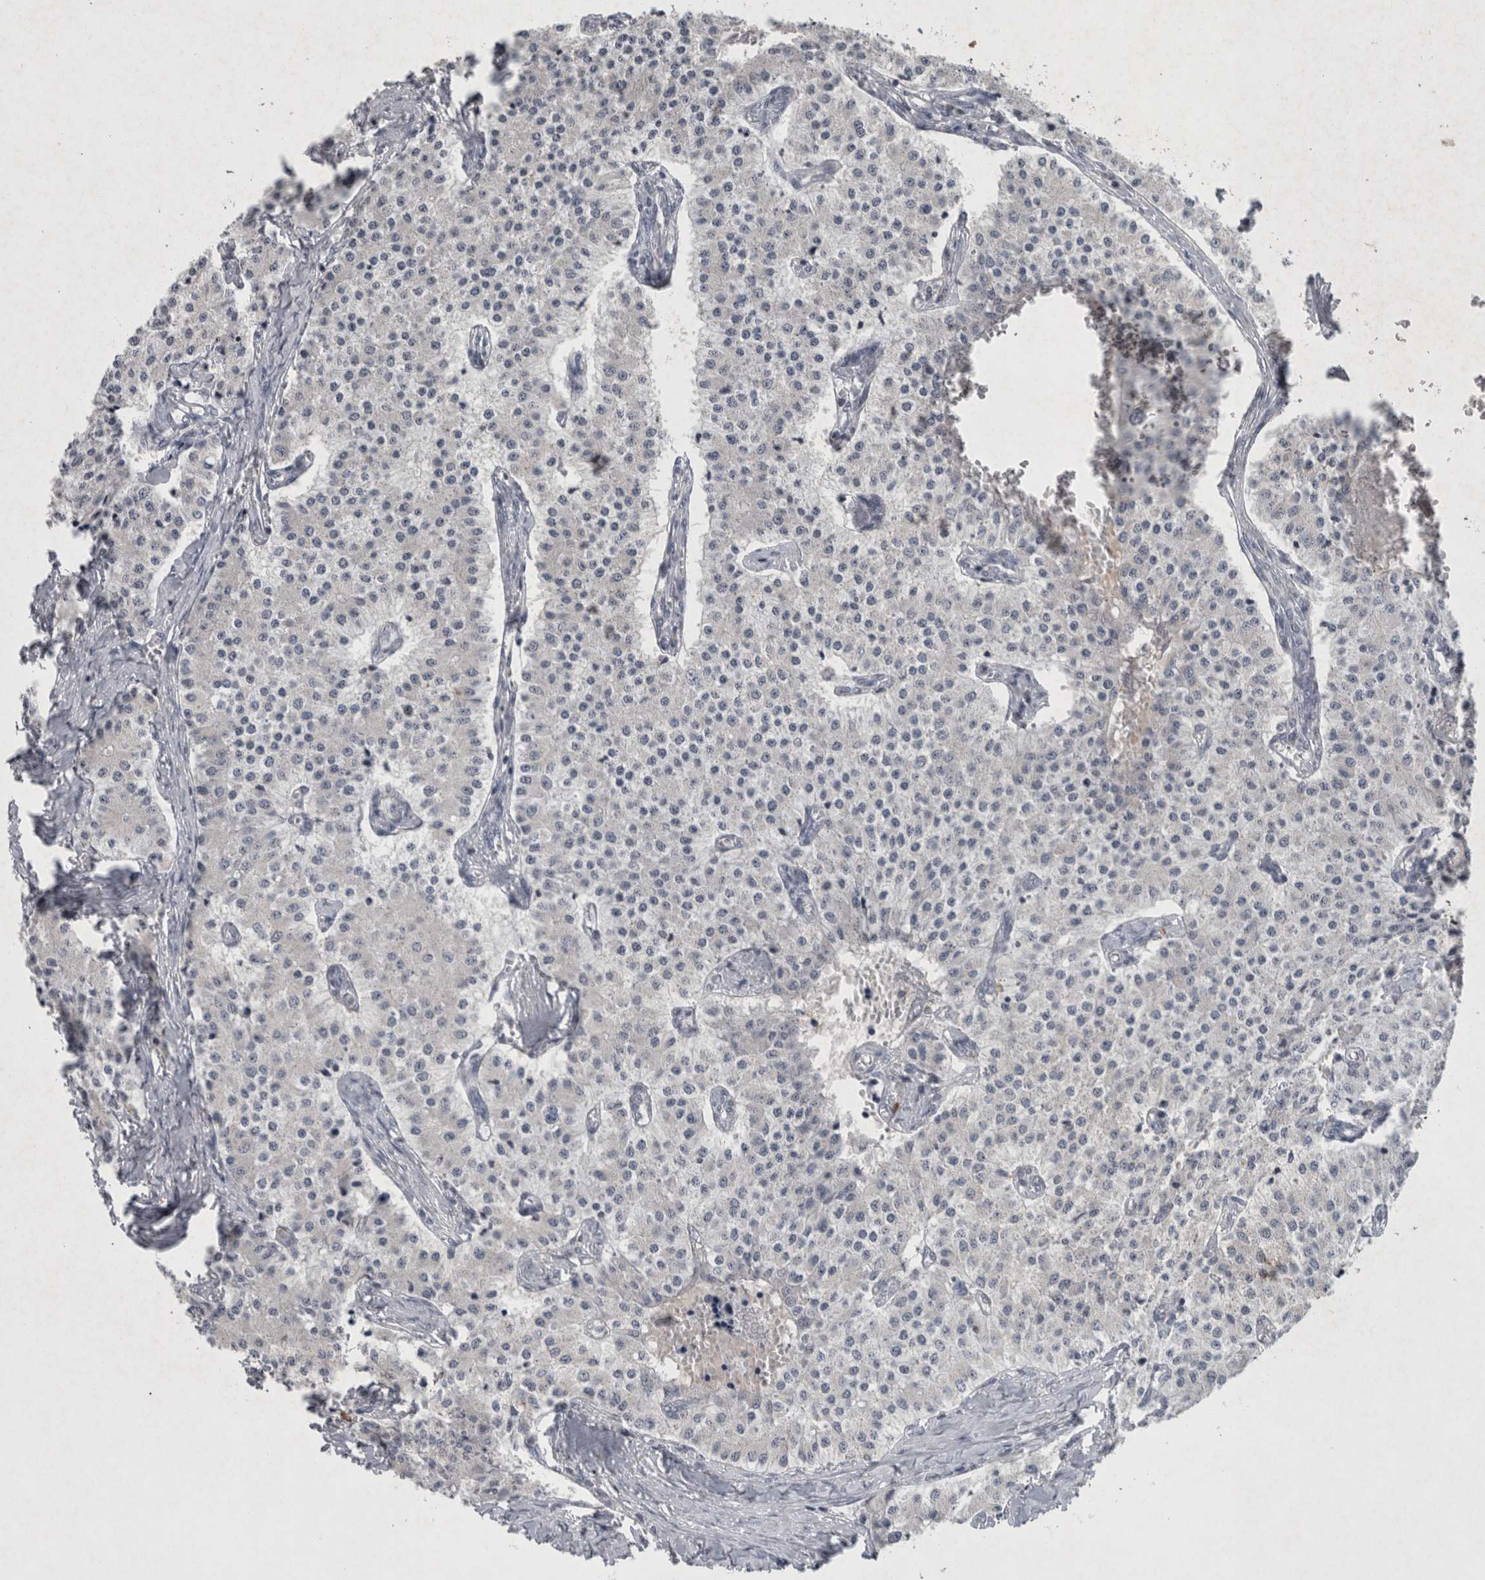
{"staining": {"intensity": "negative", "quantity": "none", "location": "none"}, "tissue": "carcinoid", "cell_type": "Tumor cells", "image_type": "cancer", "snomed": [{"axis": "morphology", "description": "Carcinoid, malignant, NOS"}, {"axis": "topography", "description": "Colon"}], "caption": "DAB immunohistochemical staining of human carcinoid exhibits no significant expression in tumor cells. Nuclei are stained in blue.", "gene": "WNT7A", "patient": {"sex": "female", "age": 52}}